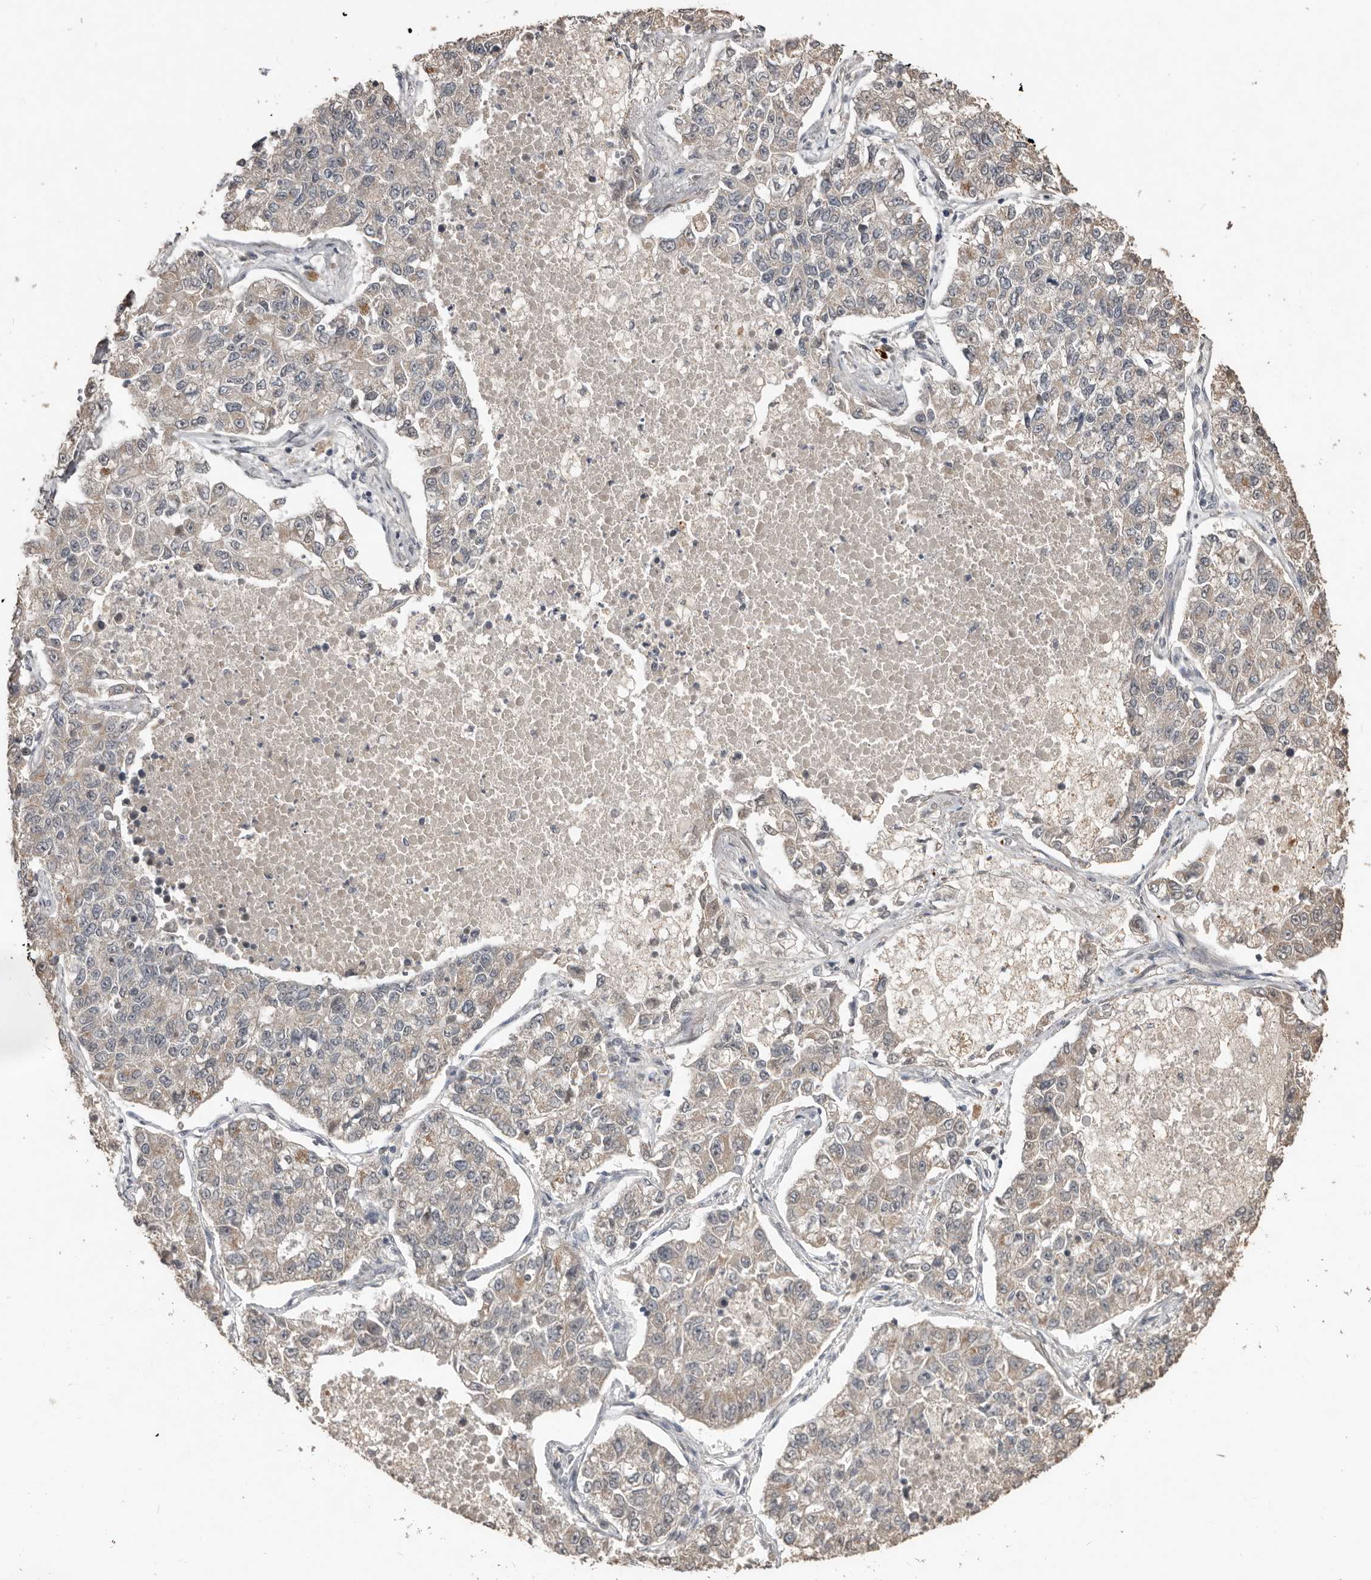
{"staining": {"intensity": "weak", "quantity": "<25%", "location": "cytoplasmic/membranous"}, "tissue": "lung cancer", "cell_type": "Tumor cells", "image_type": "cancer", "snomed": [{"axis": "morphology", "description": "Adenocarcinoma, NOS"}, {"axis": "topography", "description": "Lung"}], "caption": "The immunohistochemistry photomicrograph has no significant positivity in tumor cells of lung cancer tissue.", "gene": "BAMBI", "patient": {"sex": "male", "age": 49}}